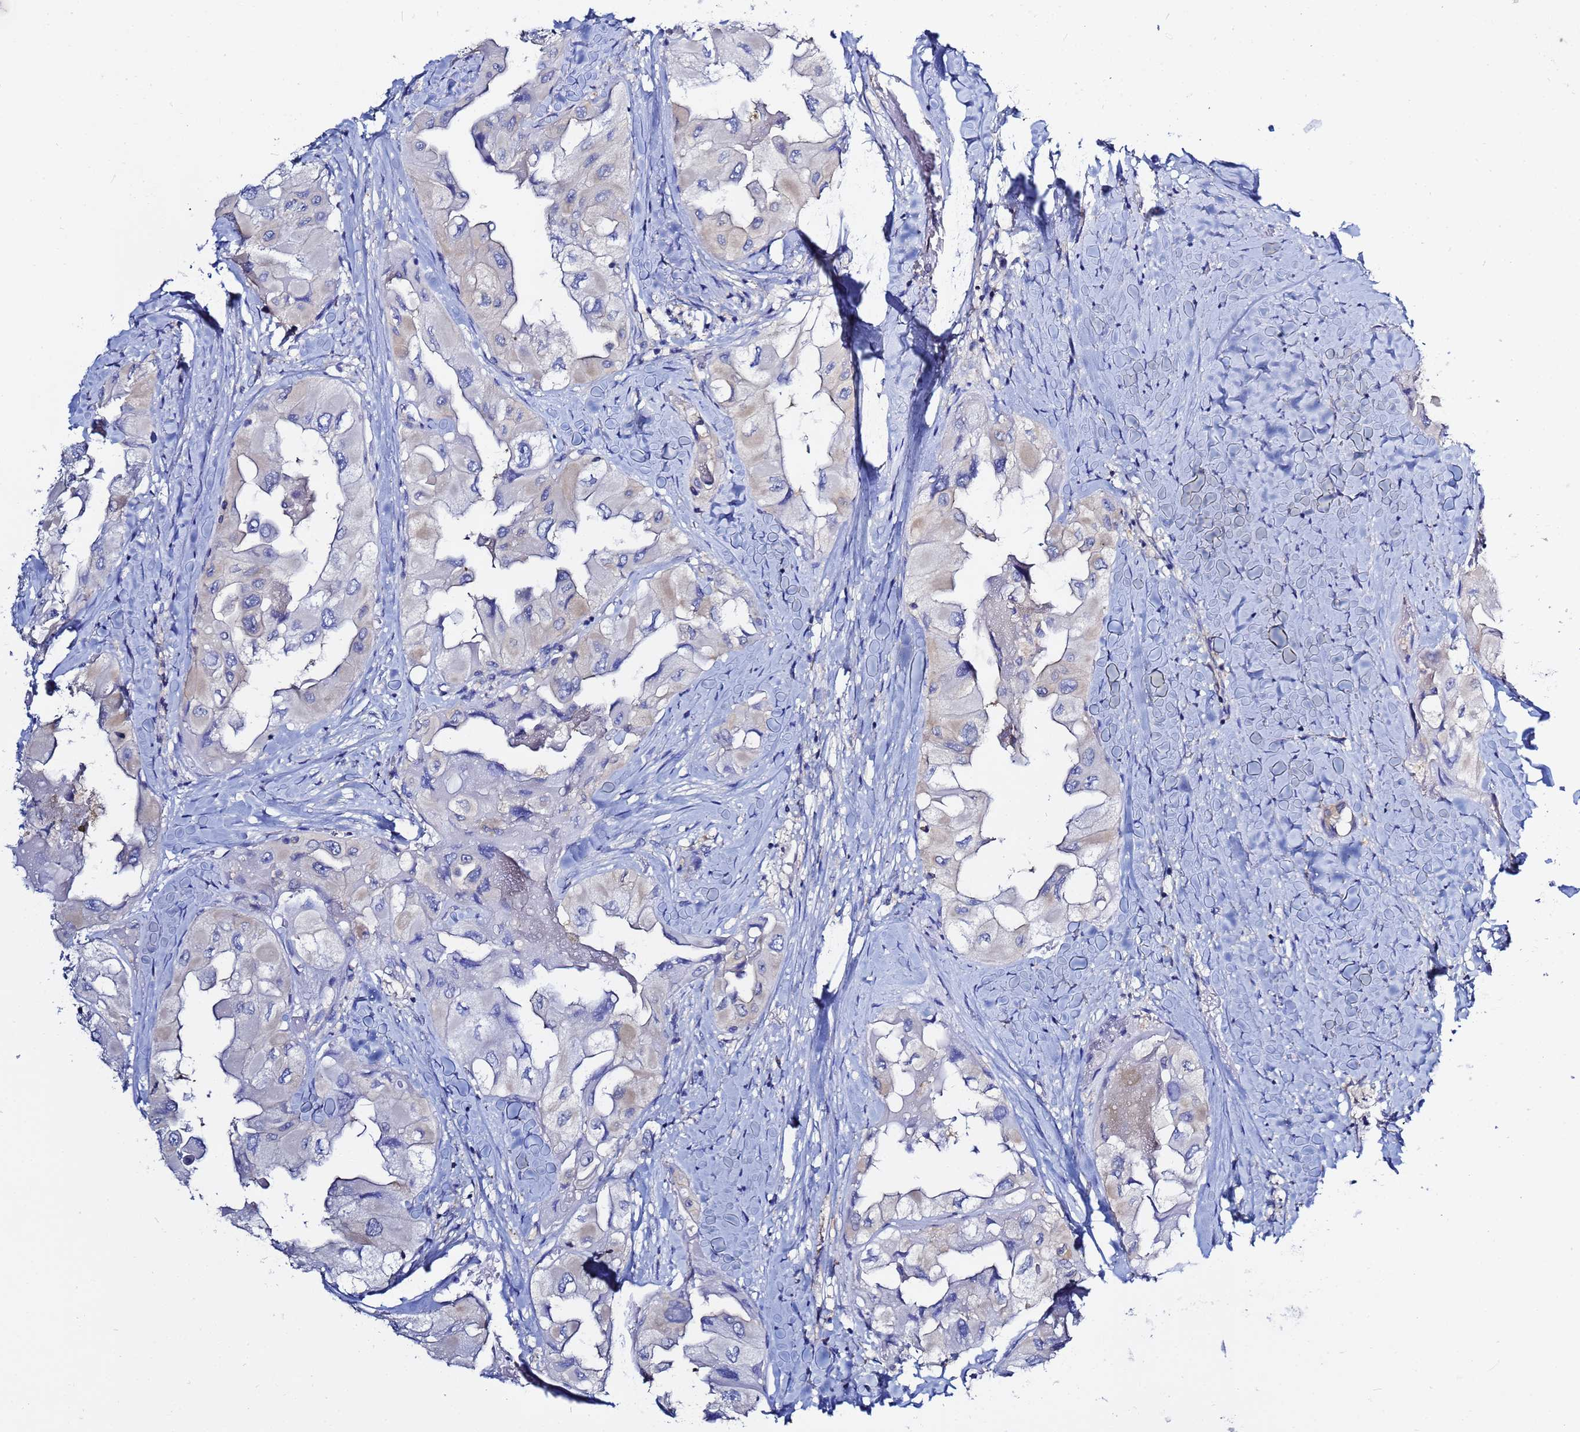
{"staining": {"intensity": "negative", "quantity": "none", "location": "none"}, "tissue": "thyroid cancer", "cell_type": "Tumor cells", "image_type": "cancer", "snomed": [{"axis": "morphology", "description": "Normal tissue, NOS"}, {"axis": "morphology", "description": "Papillary adenocarcinoma, NOS"}, {"axis": "topography", "description": "Thyroid gland"}], "caption": "IHC of thyroid cancer demonstrates no positivity in tumor cells.", "gene": "LENG1", "patient": {"sex": "female", "age": 59}}